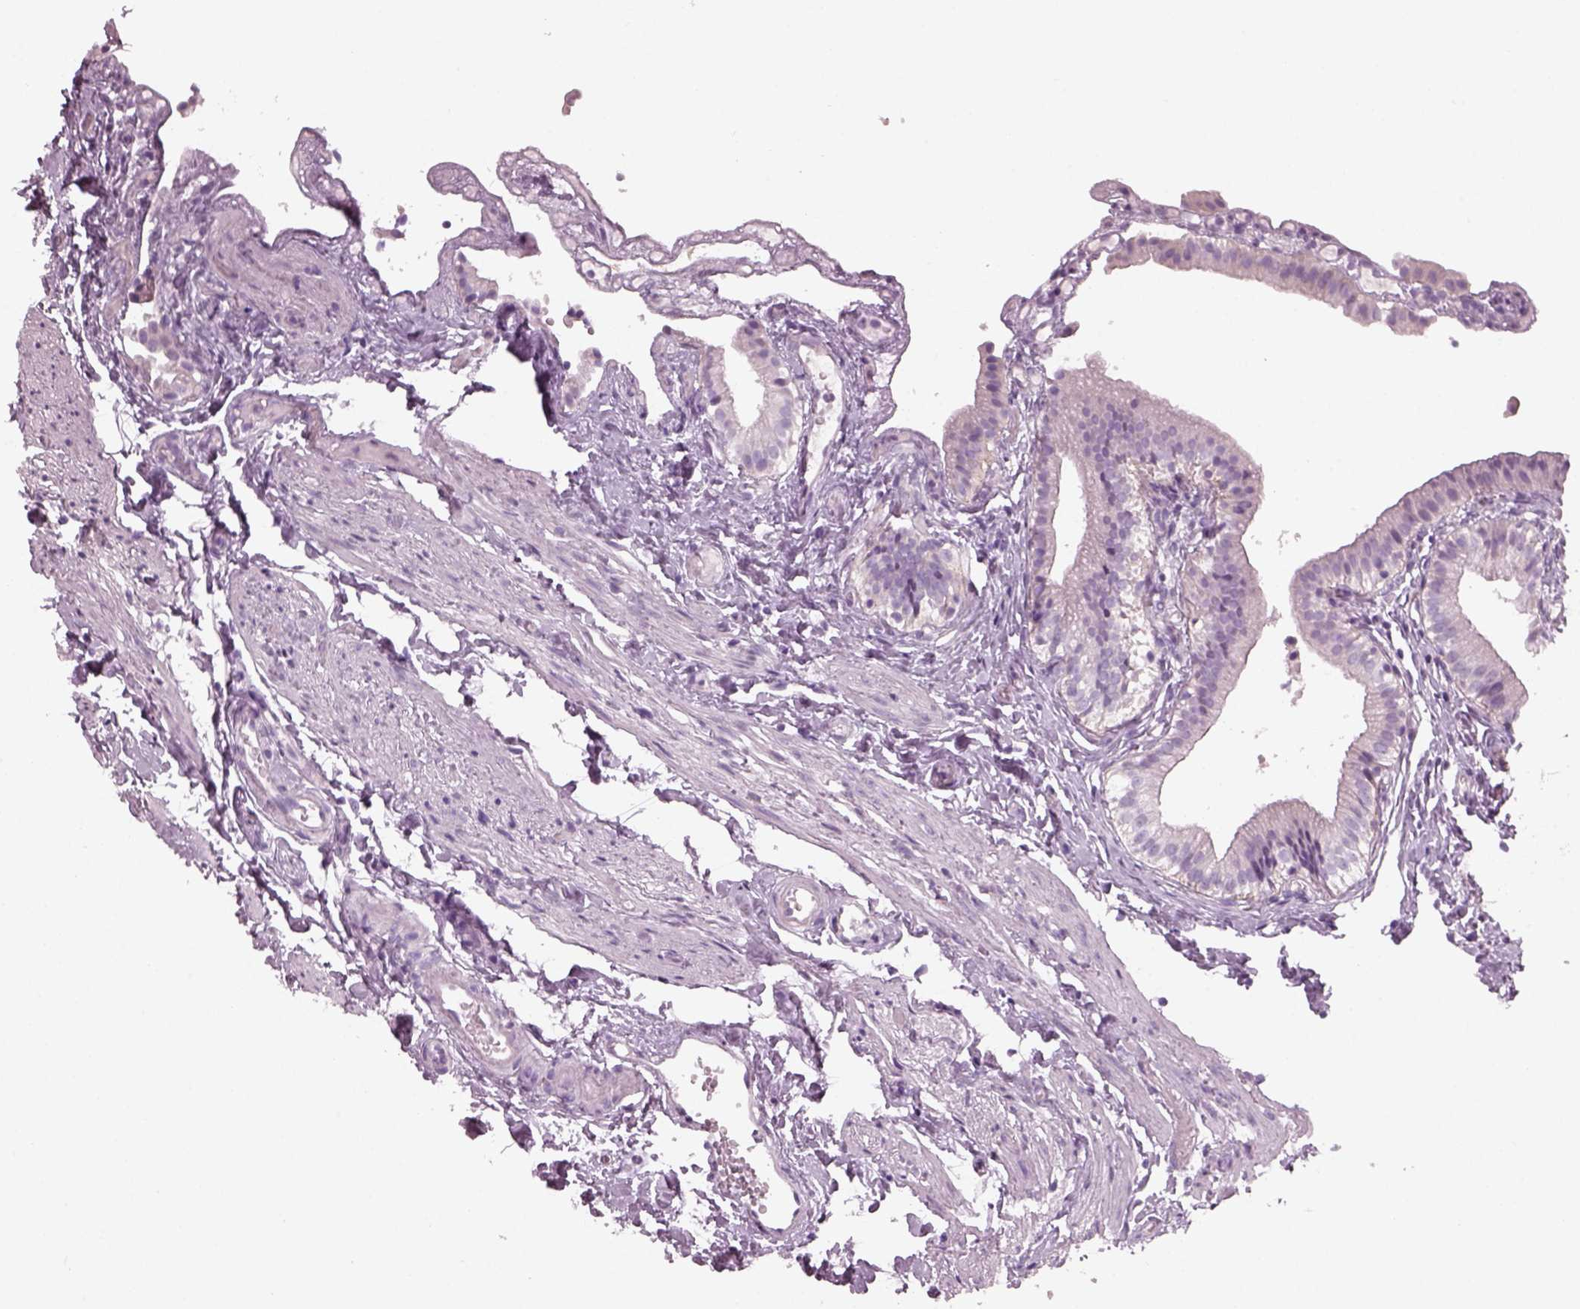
{"staining": {"intensity": "negative", "quantity": "none", "location": "none"}, "tissue": "gallbladder", "cell_type": "Glandular cells", "image_type": "normal", "snomed": [{"axis": "morphology", "description": "Normal tissue, NOS"}, {"axis": "topography", "description": "Gallbladder"}], "caption": "Glandular cells show no significant protein staining in benign gallbladder. The staining was performed using DAB to visualize the protein expression in brown, while the nuclei were stained in blue with hematoxylin (Magnification: 20x).", "gene": "PDC", "patient": {"sex": "female", "age": 47}}